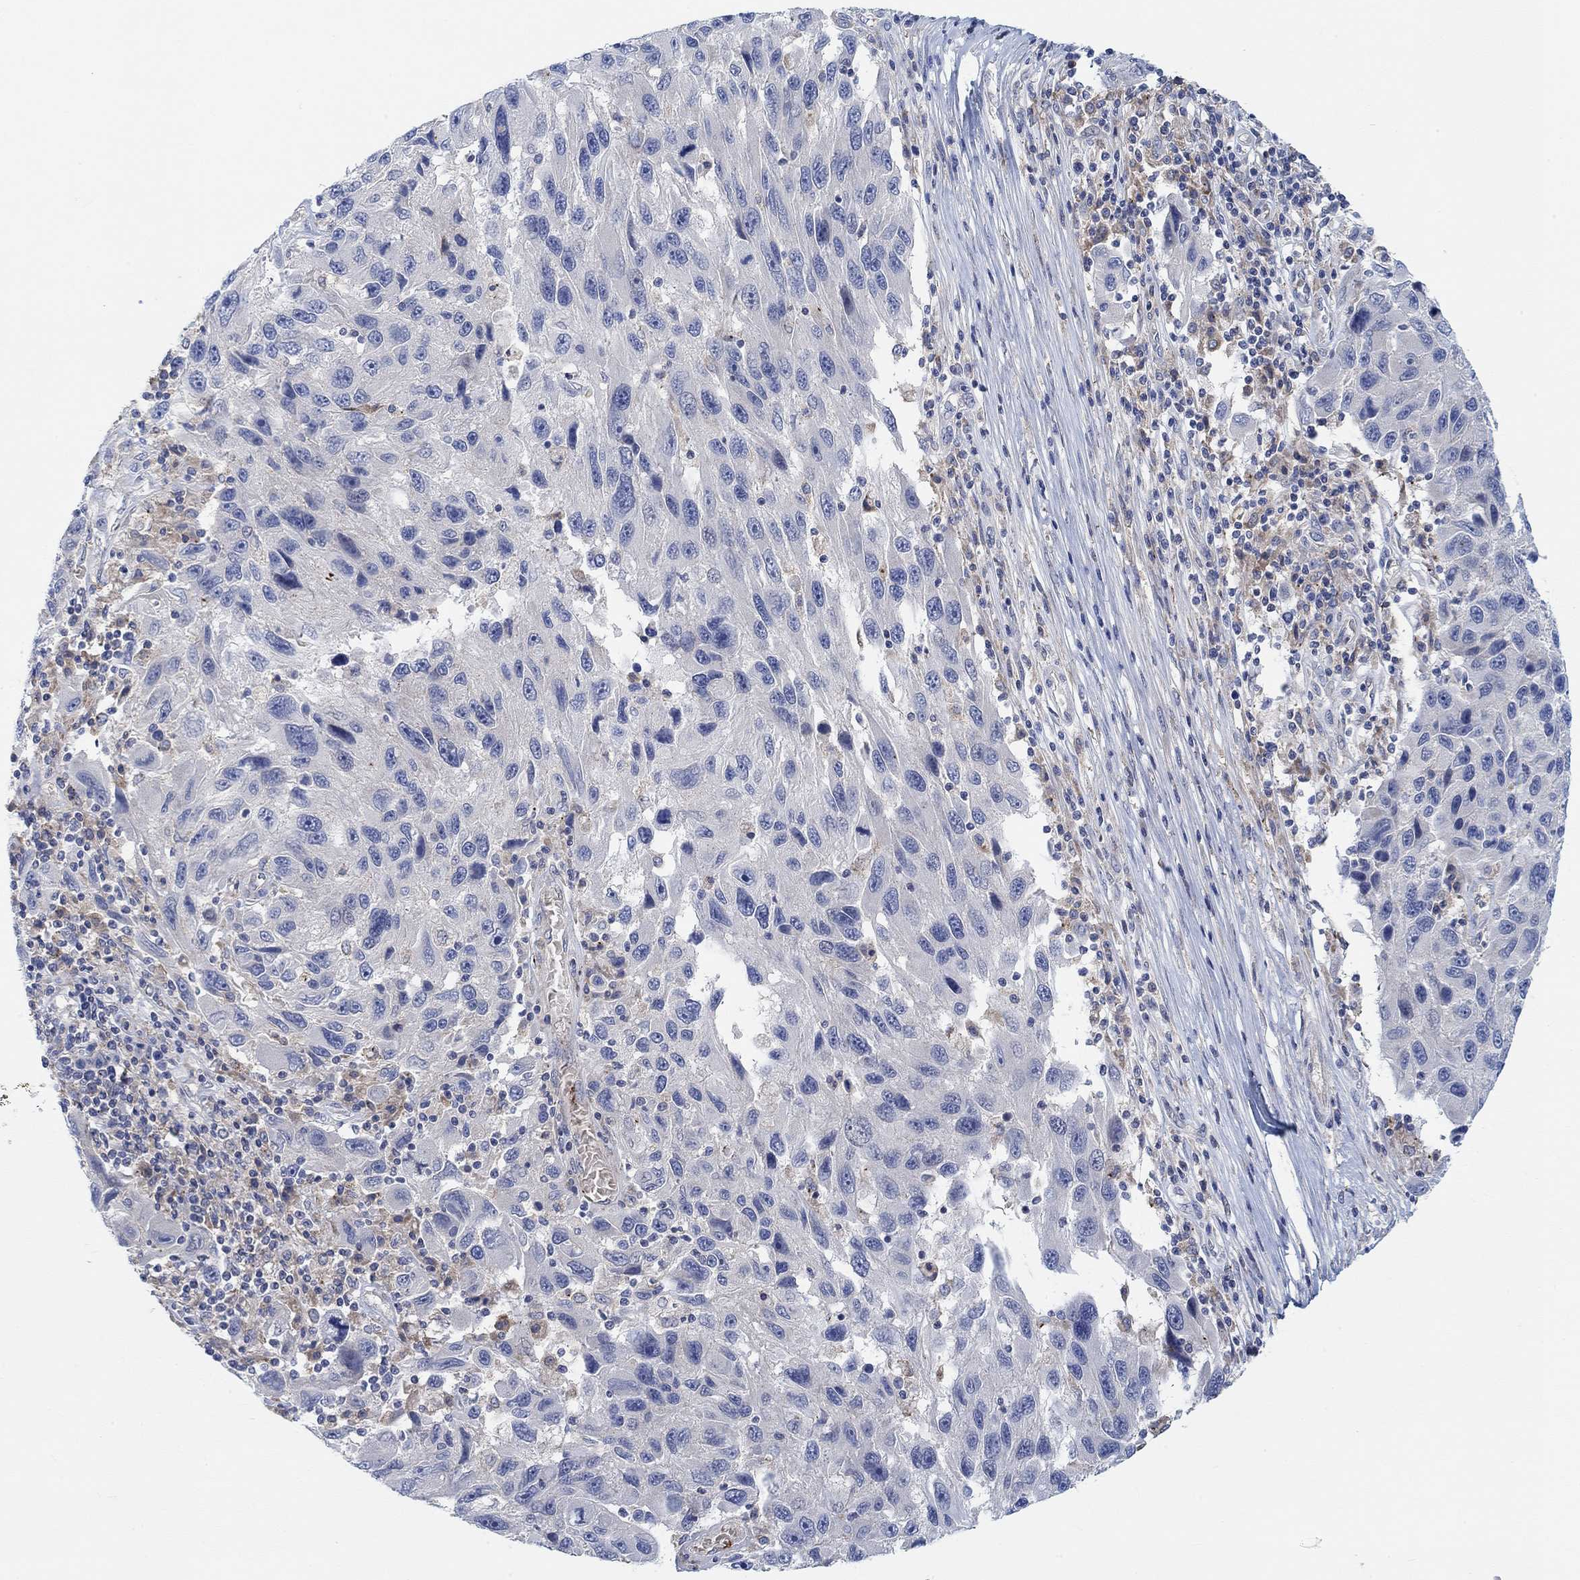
{"staining": {"intensity": "negative", "quantity": "none", "location": "none"}, "tissue": "melanoma", "cell_type": "Tumor cells", "image_type": "cancer", "snomed": [{"axis": "morphology", "description": "Malignant melanoma, NOS"}, {"axis": "topography", "description": "Skin"}], "caption": "High magnification brightfield microscopy of malignant melanoma stained with DAB (3,3'-diaminobenzidine) (brown) and counterstained with hematoxylin (blue): tumor cells show no significant expression.", "gene": "PMFBP1", "patient": {"sex": "male", "age": 53}}